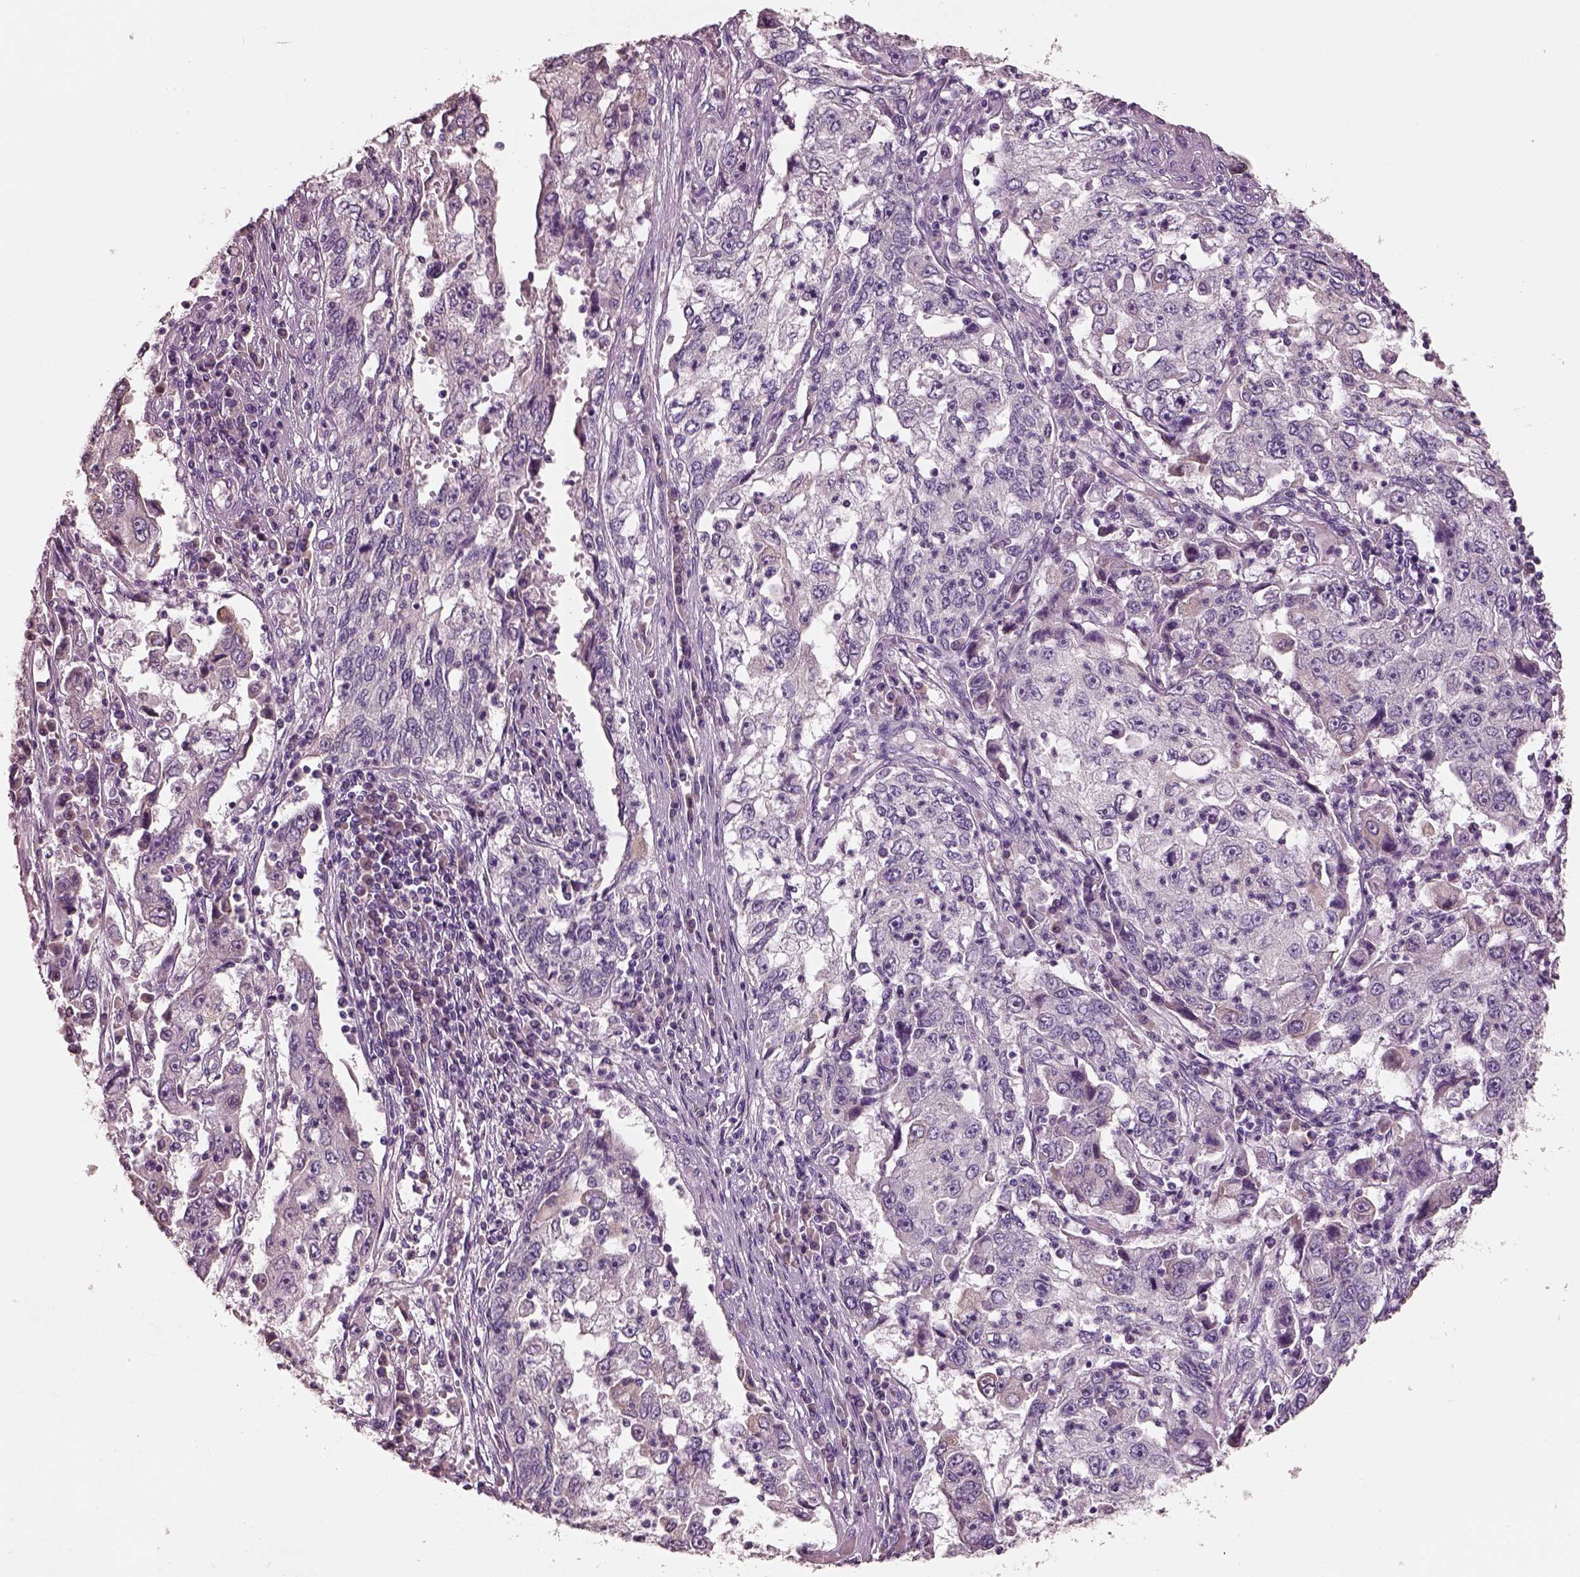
{"staining": {"intensity": "negative", "quantity": "none", "location": "none"}, "tissue": "cervical cancer", "cell_type": "Tumor cells", "image_type": "cancer", "snomed": [{"axis": "morphology", "description": "Squamous cell carcinoma, NOS"}, {"axis": "topography", "description": "Cervix"}], "caption": "Human squamous cell carcinoma (cervical) stained for a protein using immunohistochemistry (IHC) reveals no staining in tumor cells.", "gene": "PNOC", "patient": {"sex": "female", "age": 36}}